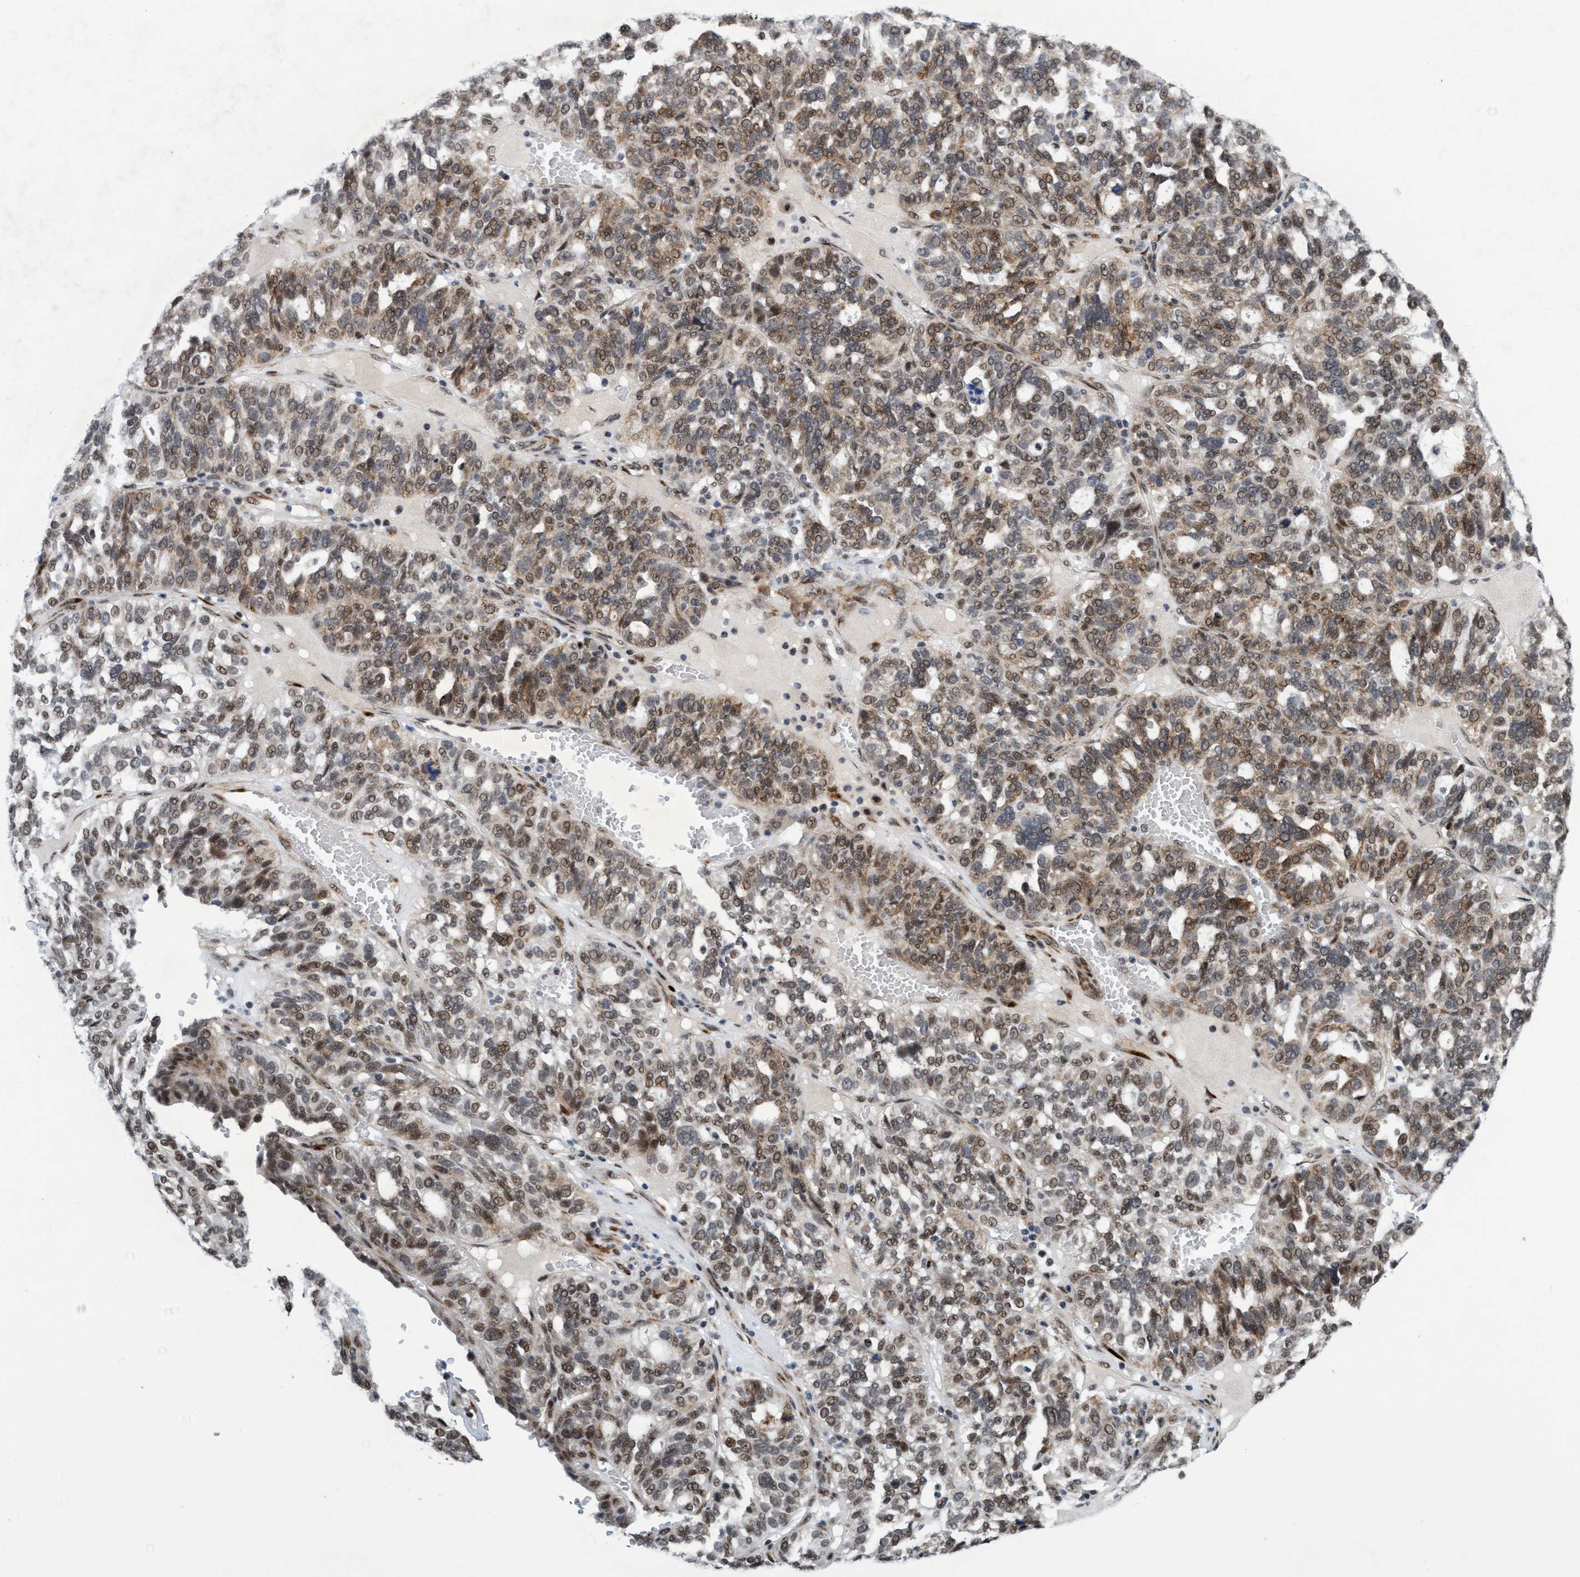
{"staining": {"intensity": "moderate", "quantity": ">75%", "location": "cytoplasmic/membranous,nuclear"}, "tissue": "ovarian cancer", "cell_type": "Tumor cells", "image_type": "cancer", "snomed": [{"axis": "morphology", "description": "Cystadenocarcinoma, serous, NOS"}, {"axis": "topography", "description": "Ovary"}], "caption": "A photomicrograph of human serous cystadenocarcinoma (ovarian) stained for a protein demonstrates moderate cytoplasmic/membranous and nuclear brown staining in tumor cells.", "gene": "GLT6D1", "patient": {"sex": "female", "age": 59}}